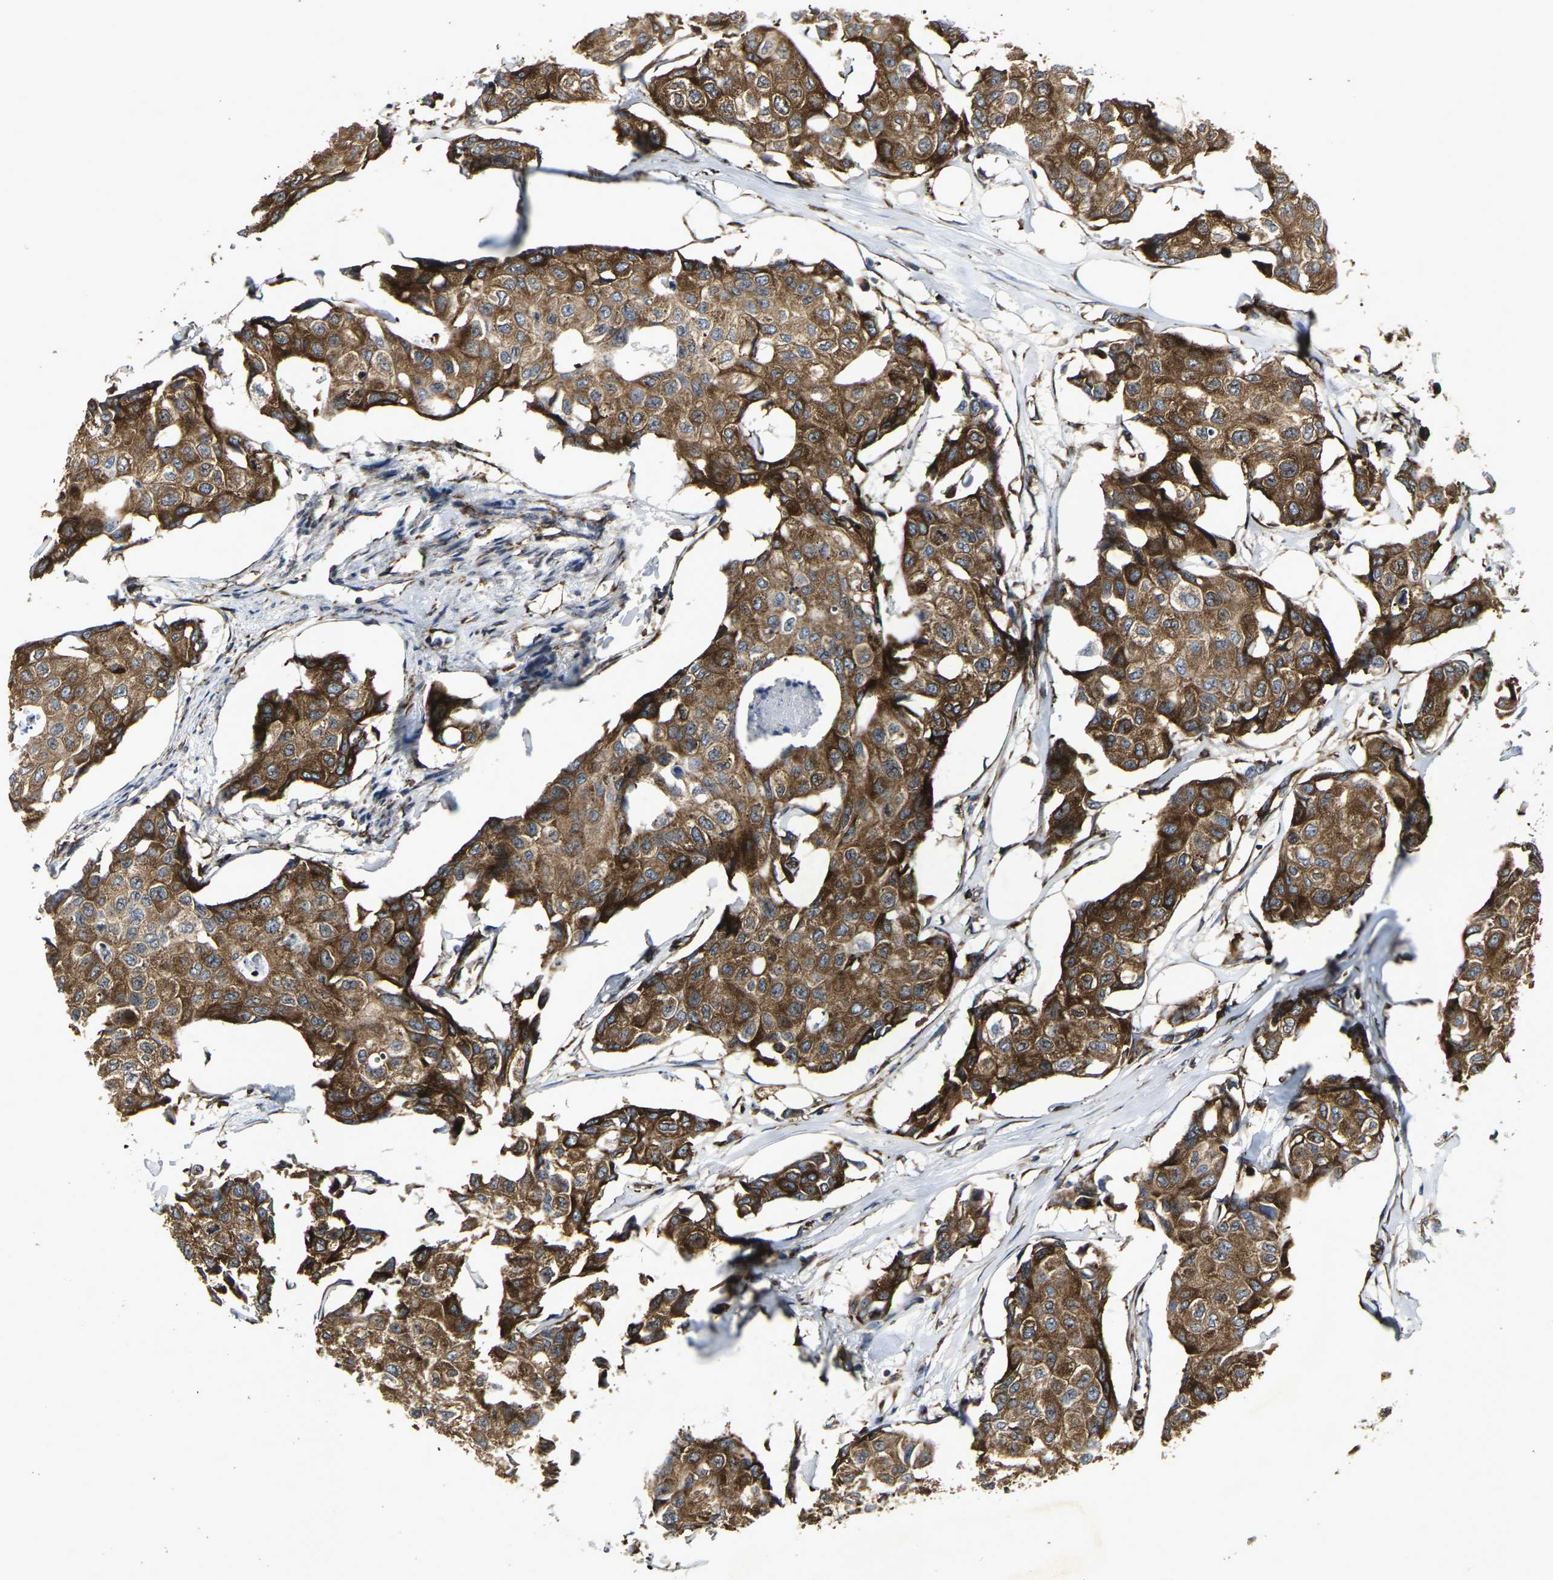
{"staining": {"intensity": "strong", "quantity": ">75%", "location": "cytoplasmic/membranous"}, "tissue": "breast cancer", "cell_type": "Tumor cells", "image_type": "cancer", "snomed": [{"axis": "morphology", "description": "Duct carcinoma"}, {"axis": "topography", "description": "Breast"}], "caption": "Intraductal carcinoma (breast) tissue reveals strong cytoplasmic/membranous positivity in approximately >75% of tumor cells (brown staining indicates protein expression, while blue staining denotes nuclei).", "gene": "MARCHF2", "patient": {"sex": "female", "age": 80}}